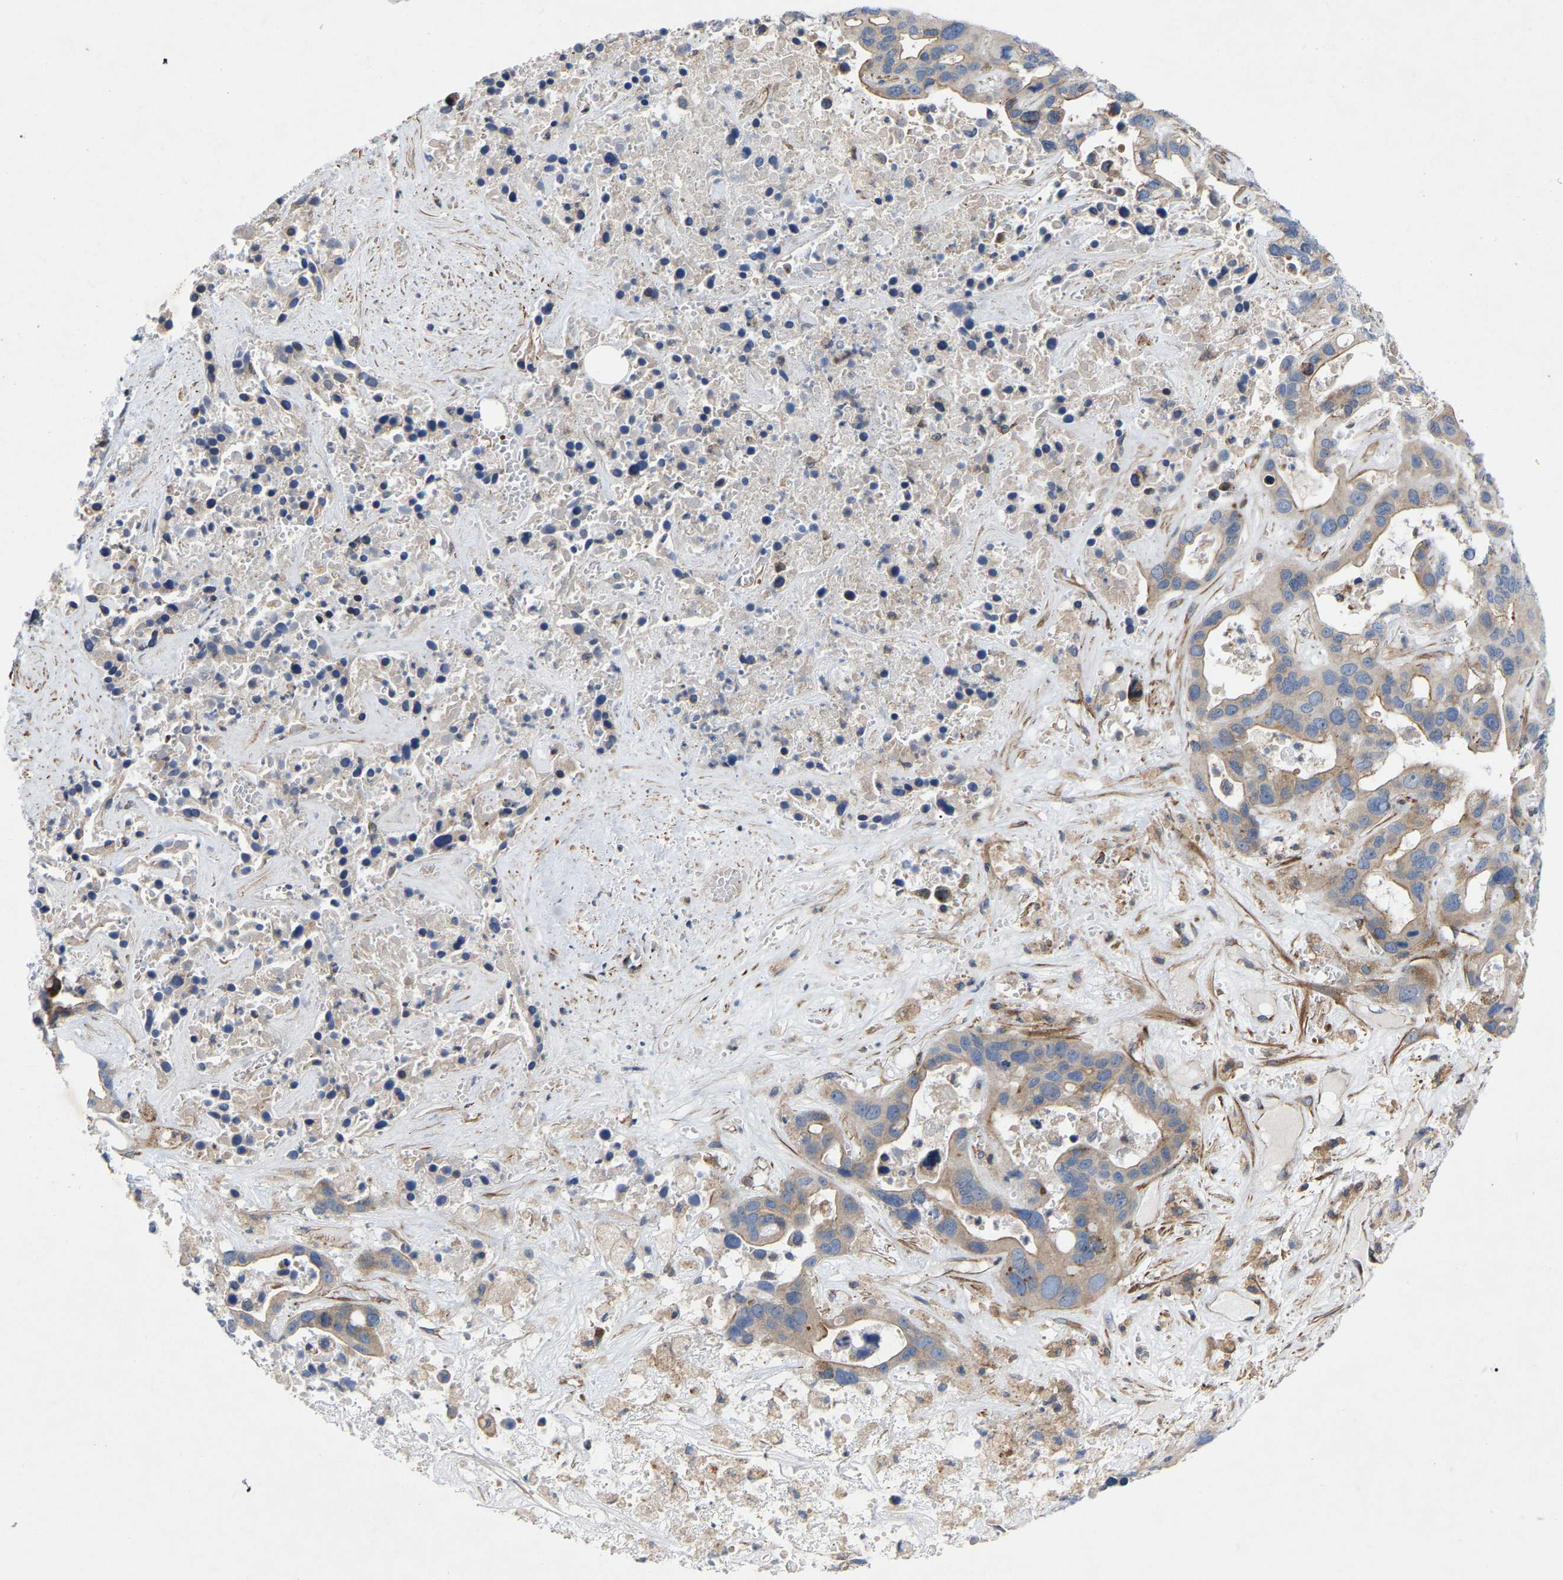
{"staining": {"intensity": "weak", "quantity": ">75%", "location": "cytoplasmic/membranous"}, "tissue": "liver cancer", "cell_type": "Tumor cells", "image_type": "cancer", "snomed": [{"axis": "morphology", "description": "Cholangiocarcinoma"}, {"axis": "topography", "description": "Liver"}], "caption": "Protein staining demonstrates weak cytoplasmic/membranous expression in about >75% of tumor cells in liver cholangiocarcinoma.", "gene": "TOR1B", "patient": {"sex": "female", "age": 65}}